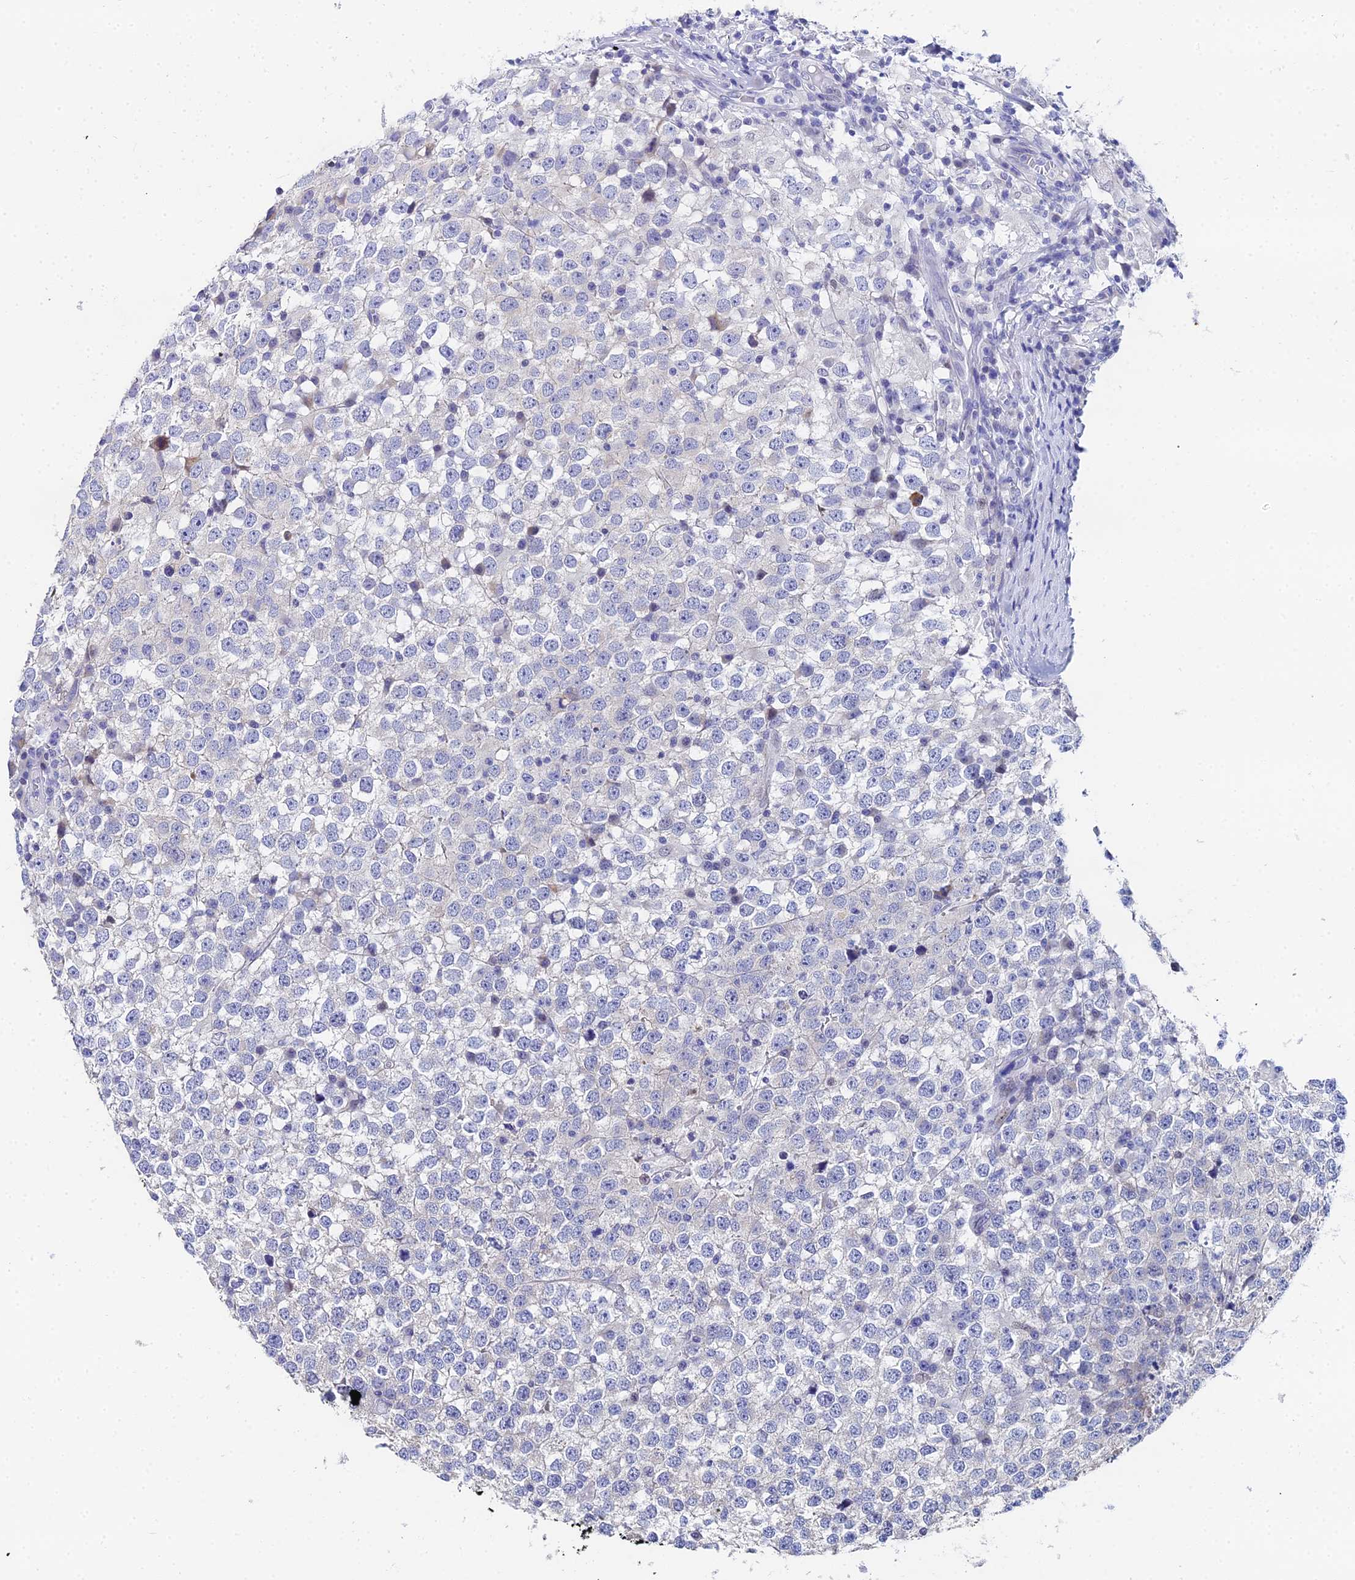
{"staining": {"intensity": "negative", "quantity": "none", "location": "none"}, "tissue": "testis cancer", "cell_type": "Tumor cells", "image_type": "cancer", "snomed": [{"axis": "morphology", "description": "Seminoma, NOS"}, {"axis": "topography", "description": "Testis"}], "caption": "DAB immunohistochemical staining of testis cancer (seminoma) shows no significant expression in tumor cells.", "gene": "OCM", "patient": {"sex": "male", "age": 65}}